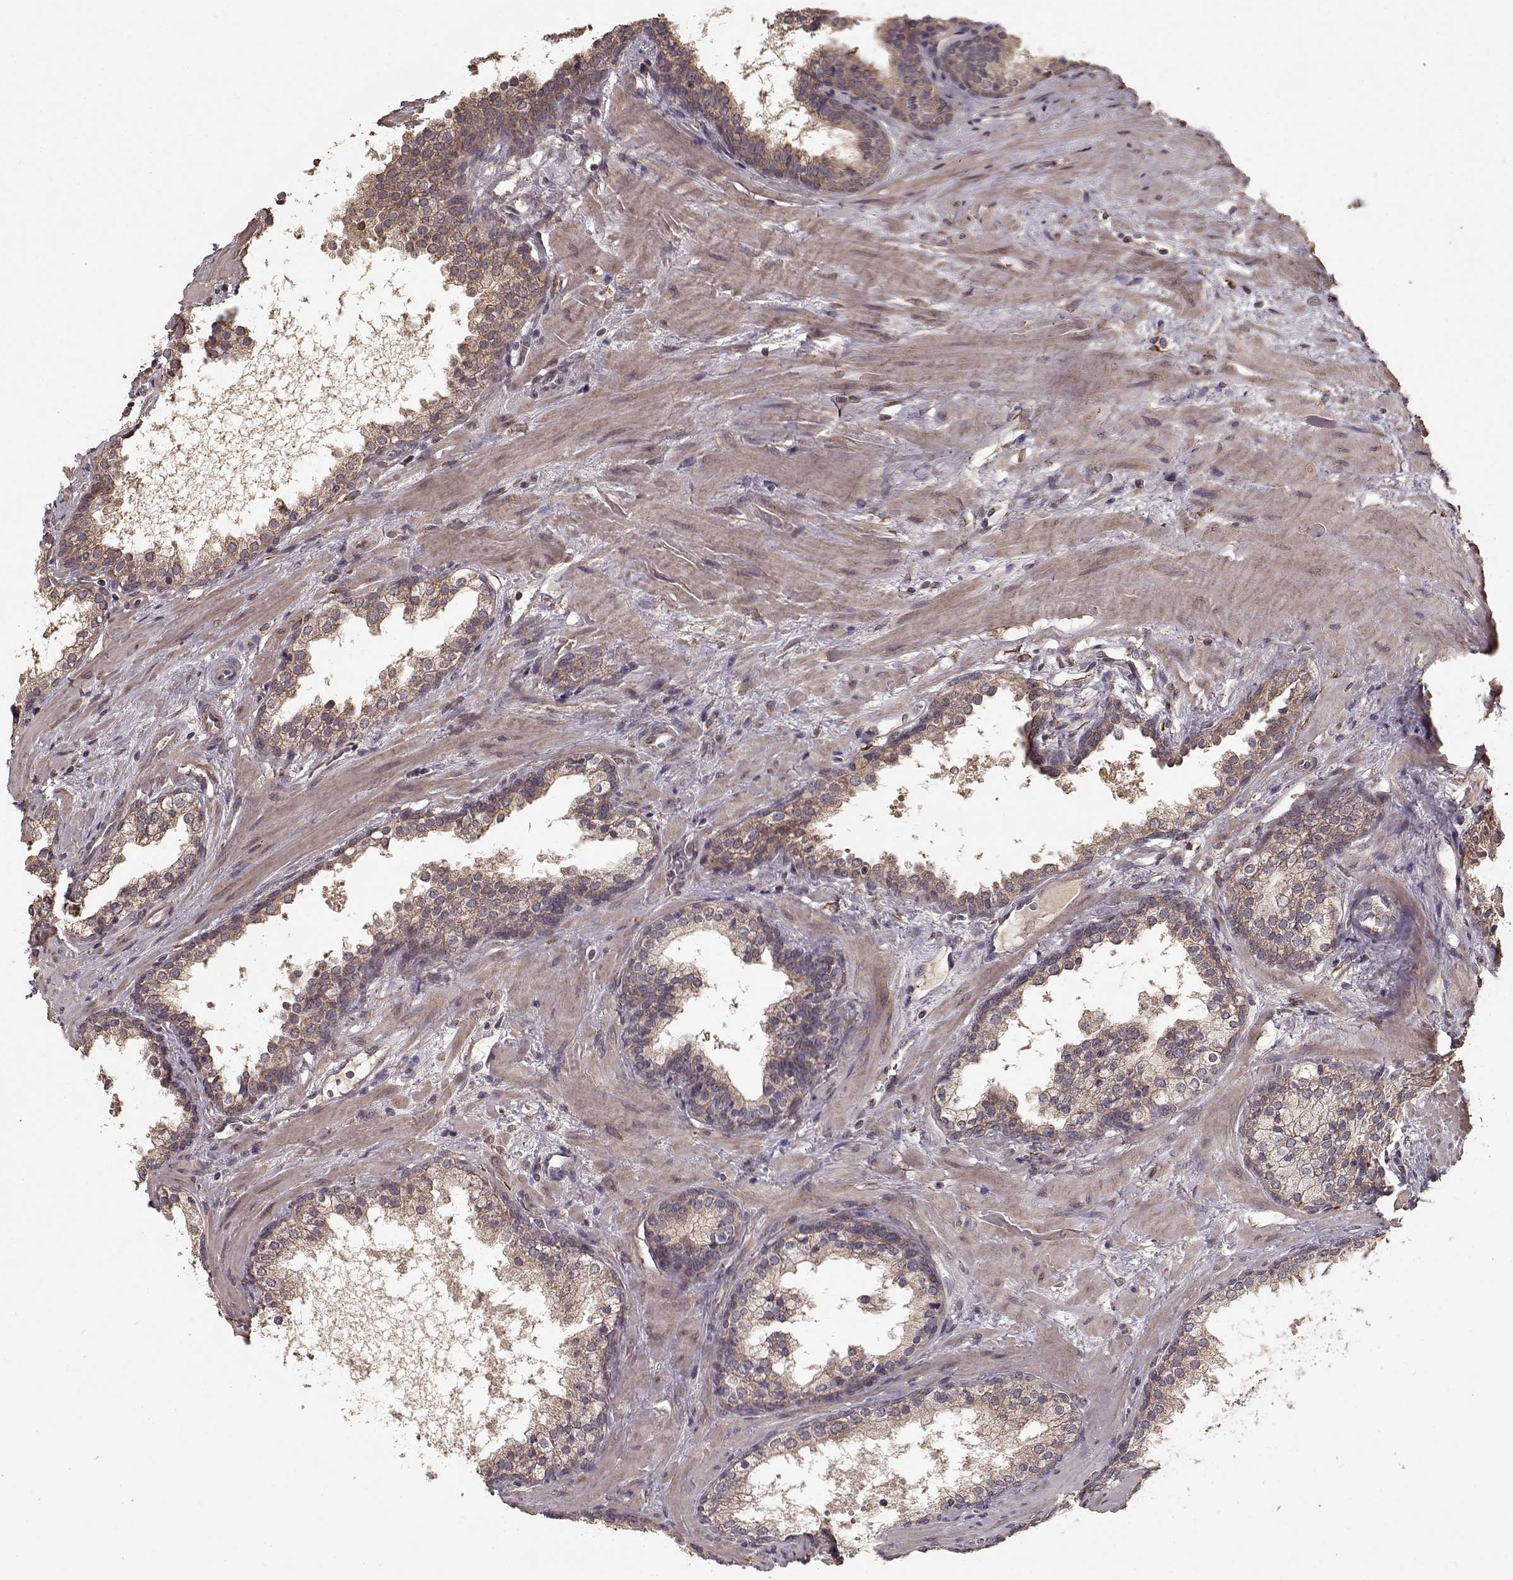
{"staining": {"intensity": "moderate", "quantity": ">75%", "location": "cytoplasmic/membranous"}, "tissue": "prostate cancer", "cell_type": "Tumor cells", "image_type": "cancer", "snomed": [{"axis": "morphology", "description": "Adenocarcinoma, NOS"}, {"axis": "topography", "description": "Prostate"}], "caption": "Protein expression analysis of adenocarcinoma (prostate) displays moderate cytoplasmic/membranous positivity in approximately >75% of tumor cells.", "gene": "IMMP1L", "patient": {"sex": "male", "age": 66}}